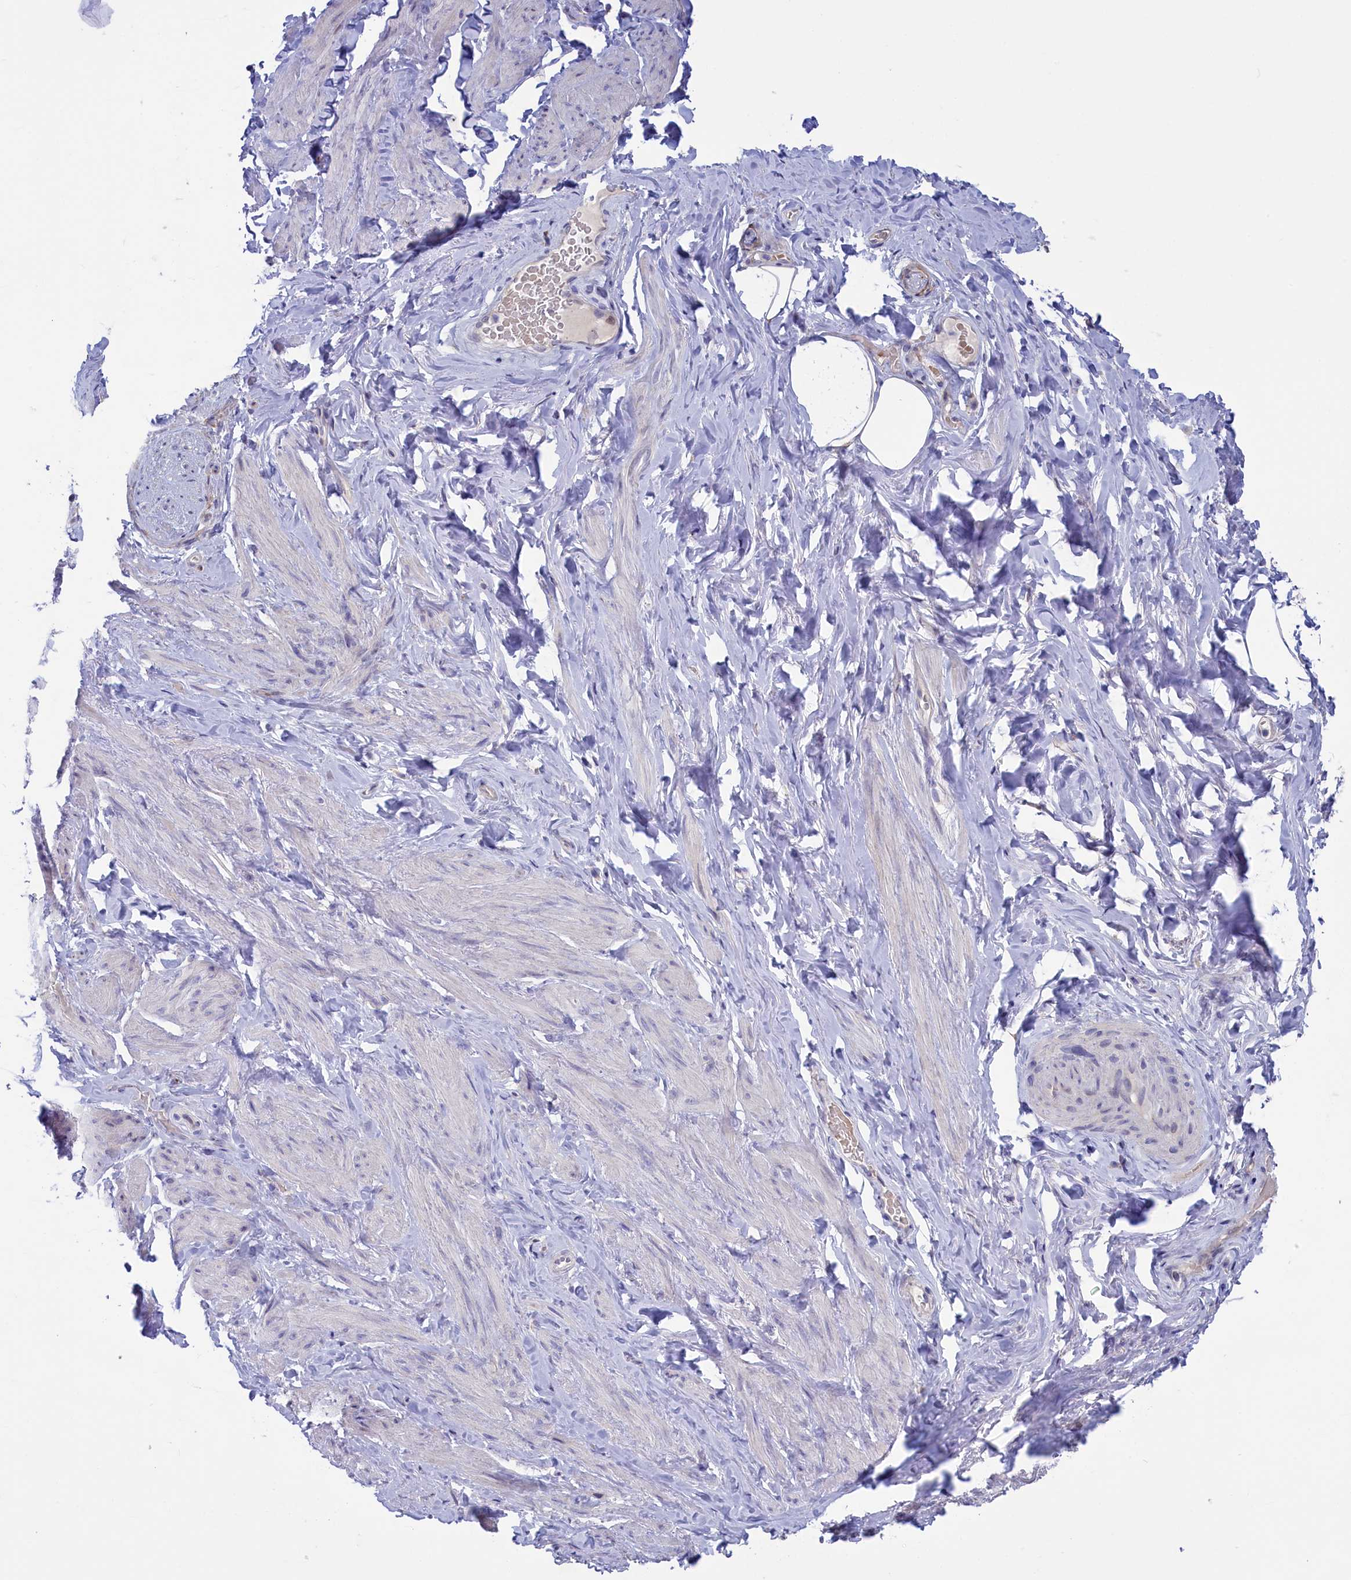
{"staining": {"intensity": "negative", "quantity": "none", "location": "none"}, "tissue": "smooth muscle", "cell_type": "Smooth muscle cells", "image_type": "normal", "snomed": [{"axis": "morphology", "description": "Normal tissue, NOS"}, {"axis": "topography", "description": "Smooth muscle"}, {"axis": "topography", "description": "Peripheral nerve tissue"}], "caption": "Smooth muscle cells are negative for brown protein staining in benign smooth muscle. The staining was performed using DAB to visualize the protein expression in brown, while the nuclei were stained in blue with hematoxylin (Magnification: 20x).", "gene": "HYKK", "patient": {"sex": "male", "age": 69}}